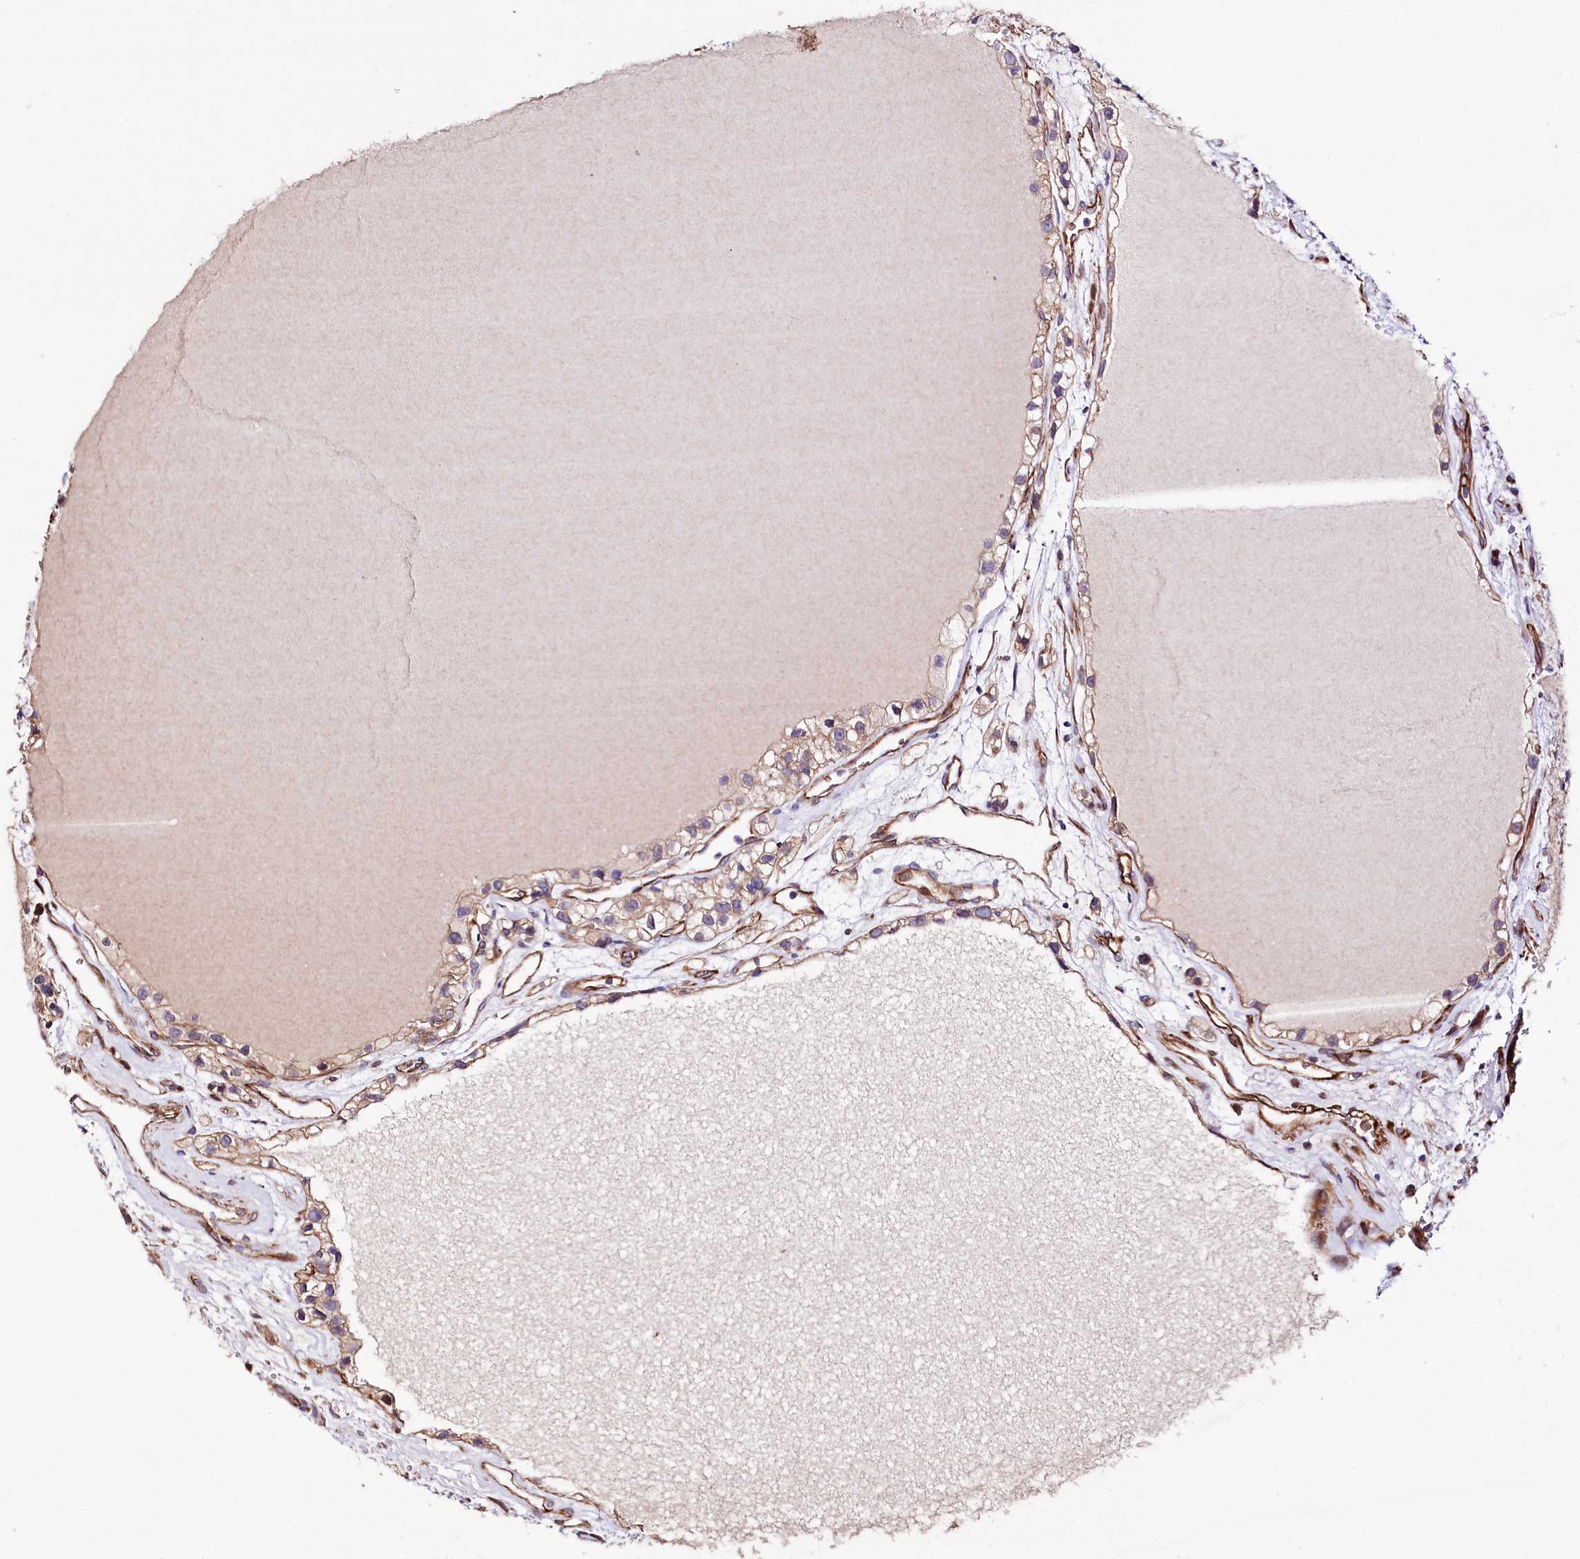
{"staining": {"intensity": "weak", "quantity": ">75%", "location": "cytoplasmic/membranous"}, "tissue": "renal cancer", "cell_type": "Tumor cells", "image_type": "cancer", "snomed": [{"axis": "morphology", "description": "Adenocarcinoma, NOS"}, {"axis": "topography", "description": "Kidney"}], "caption": "Immunohistochemistry staining of renal cancer, which reveals low levels of weak cytoplasmic/membranous expression in about >75% of tumor cells indicating weak cytoplasmic/membranous protein expression. The staining was performed using DAB (3,3'-diaminobenzidine) (brown) for protein detection and nuclei were counterstained in hematoxylin (blue).", "gene": "SPATS2", "patient": {"sex": "female", "age": 57}}